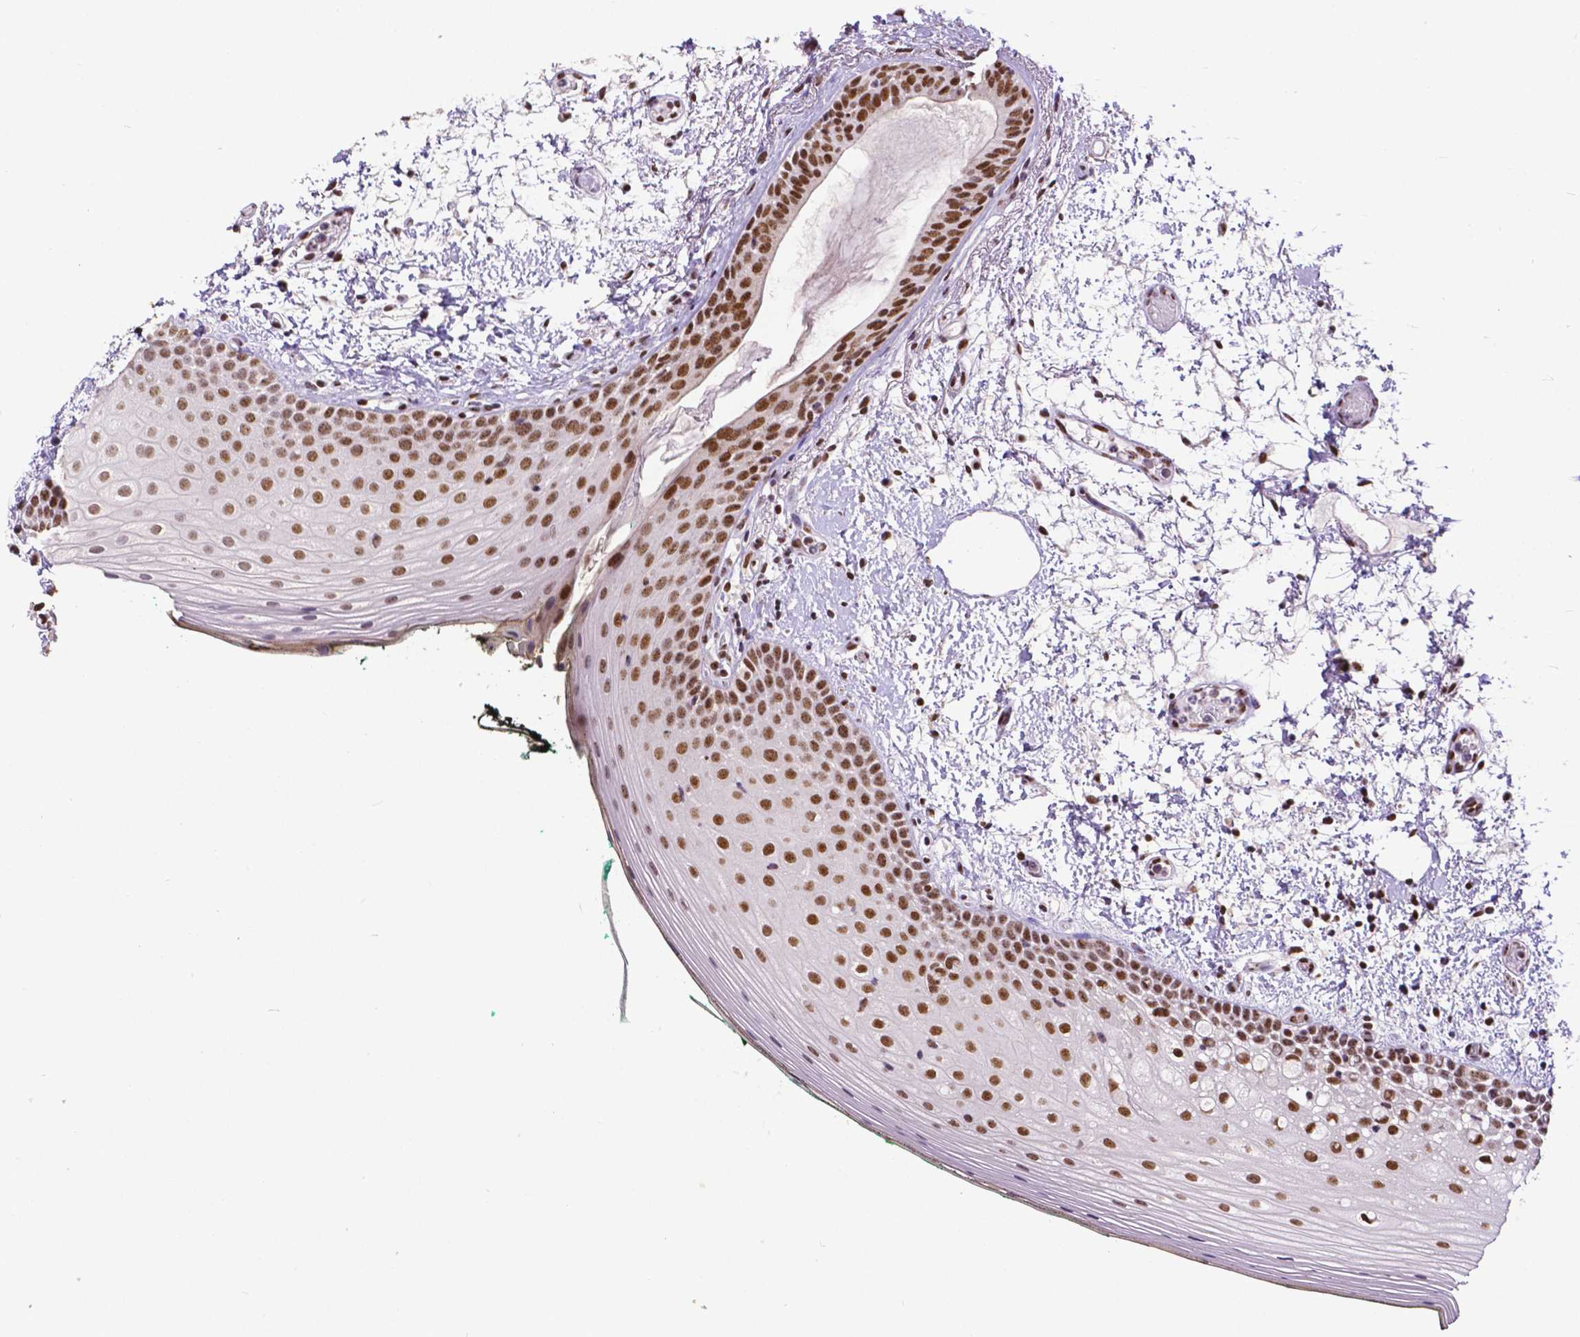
{"staining": {"intensity": "moderate", "quantity": ">75%", "location": "nuclear"}, "tissue": "oral mucosa", "cell_type": "Squamous epithelial cells", "image_type": "normal", "snomed": [{"axis": "morphology", "description": "Normal tissue, NOS"}, {"axis": "topography", "description": "Oral tissue"}], "caption": "IHC staining of normal oral mucosa, which displays medium levels of moderate nuclear expression in approximately >75% of squamous epithelial cells indicating moderate nuclear protein expression. The staining was performed using DAB (brown) for protein detection and nuclei were counterstained in hematoxylin (blue).", "gene": "ATRX", "patient": {"sex": "female", "age": 83}}